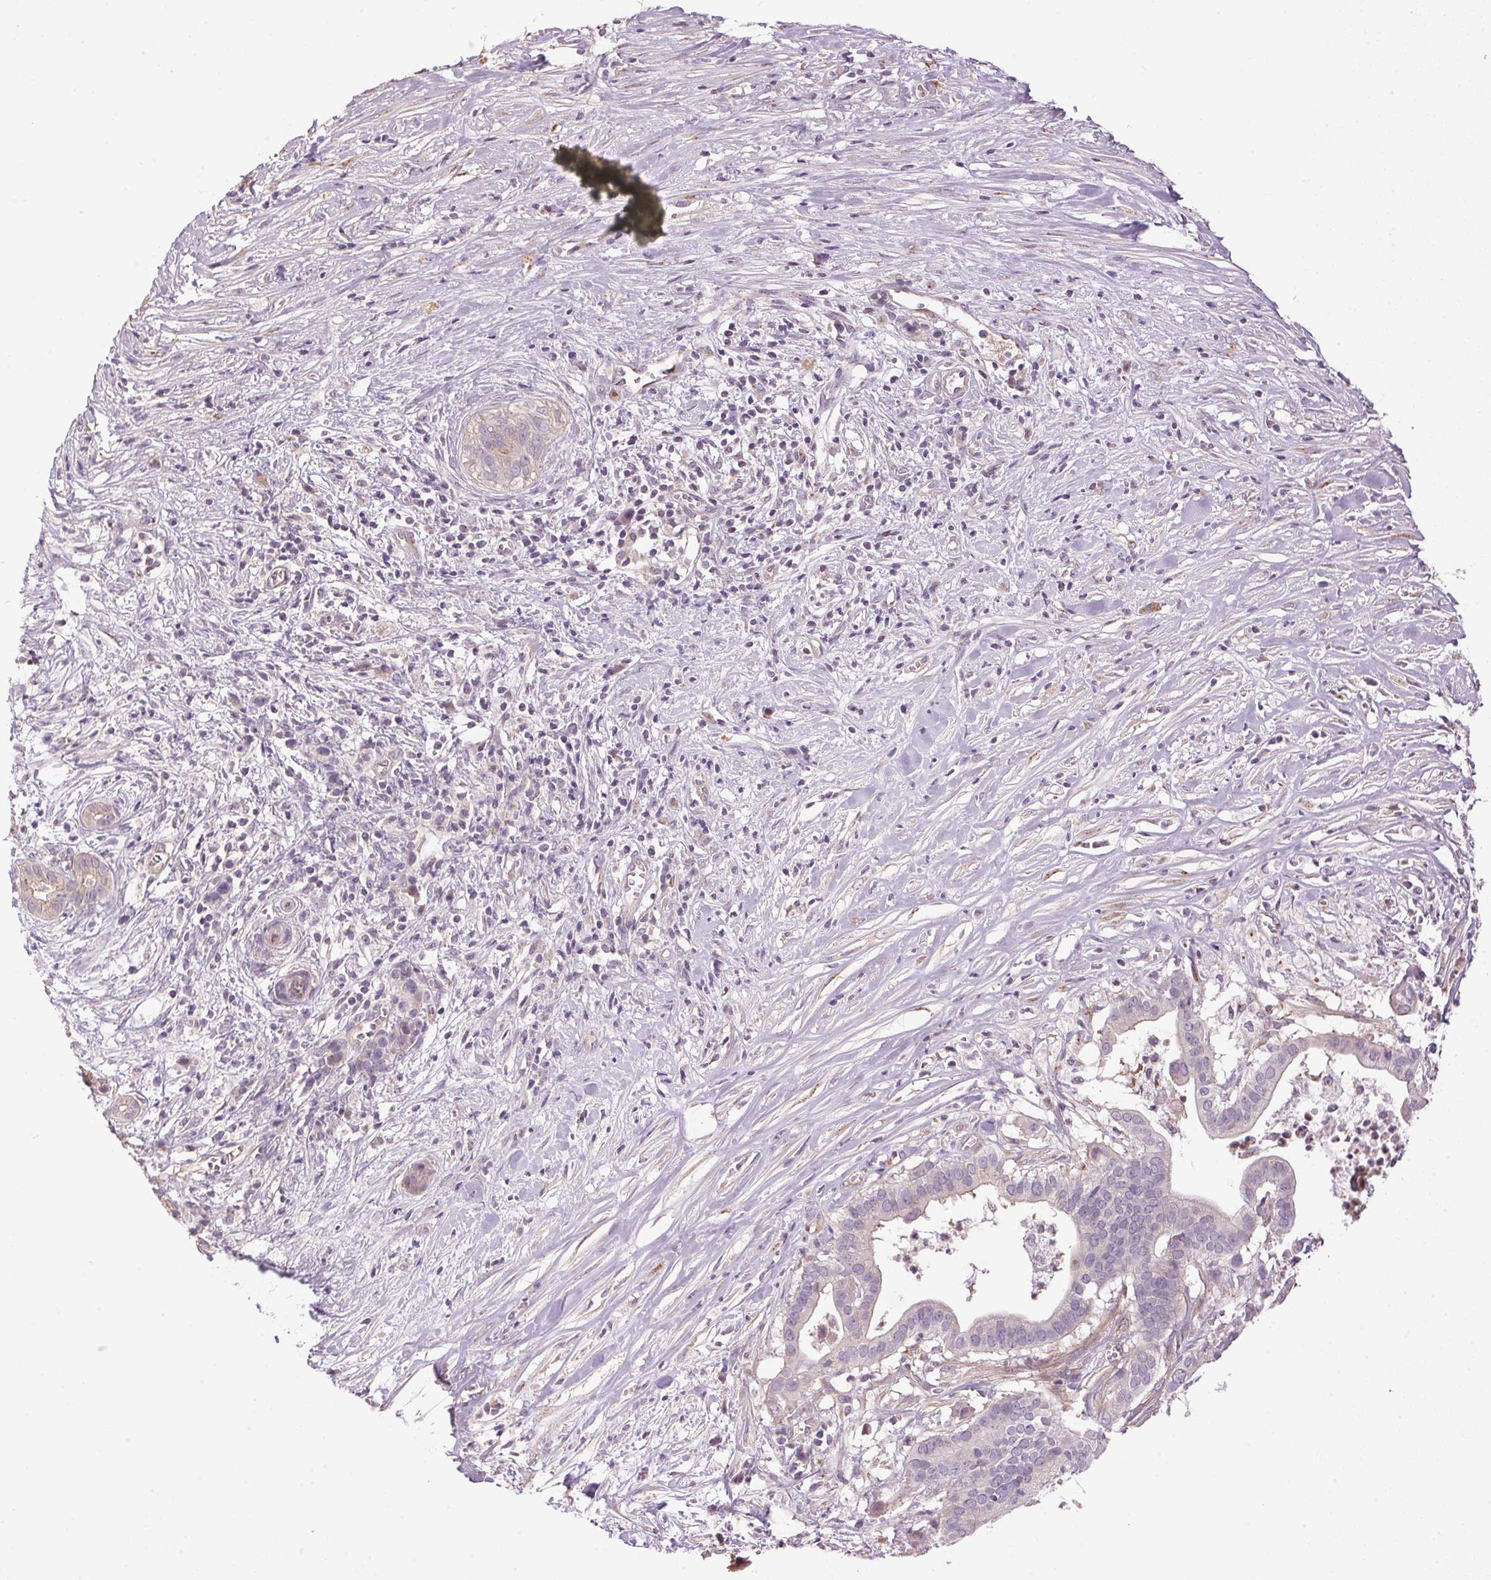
{"staining": {"intensity": "weak", "quantity": "<25%", "location": "cytoplasmic/membranous"}, "tissue": "pancreatic cancer", "cell_type": "Tumor cells", "image_type": "cancer", "snomed": [{"axis": "morphology", "description": "Adenocarcinoma, NOS"}, {"axis": "topography", "description": "Pancreas"}], "caption": "Pancreatic cancer (adenocarcinoma) stained for a protein using immunohistochemistry (IHC) demonstrates no staining tumor cells.", "gene": "GOLPH3", "patient": {"sex": "male", "age": 61}}